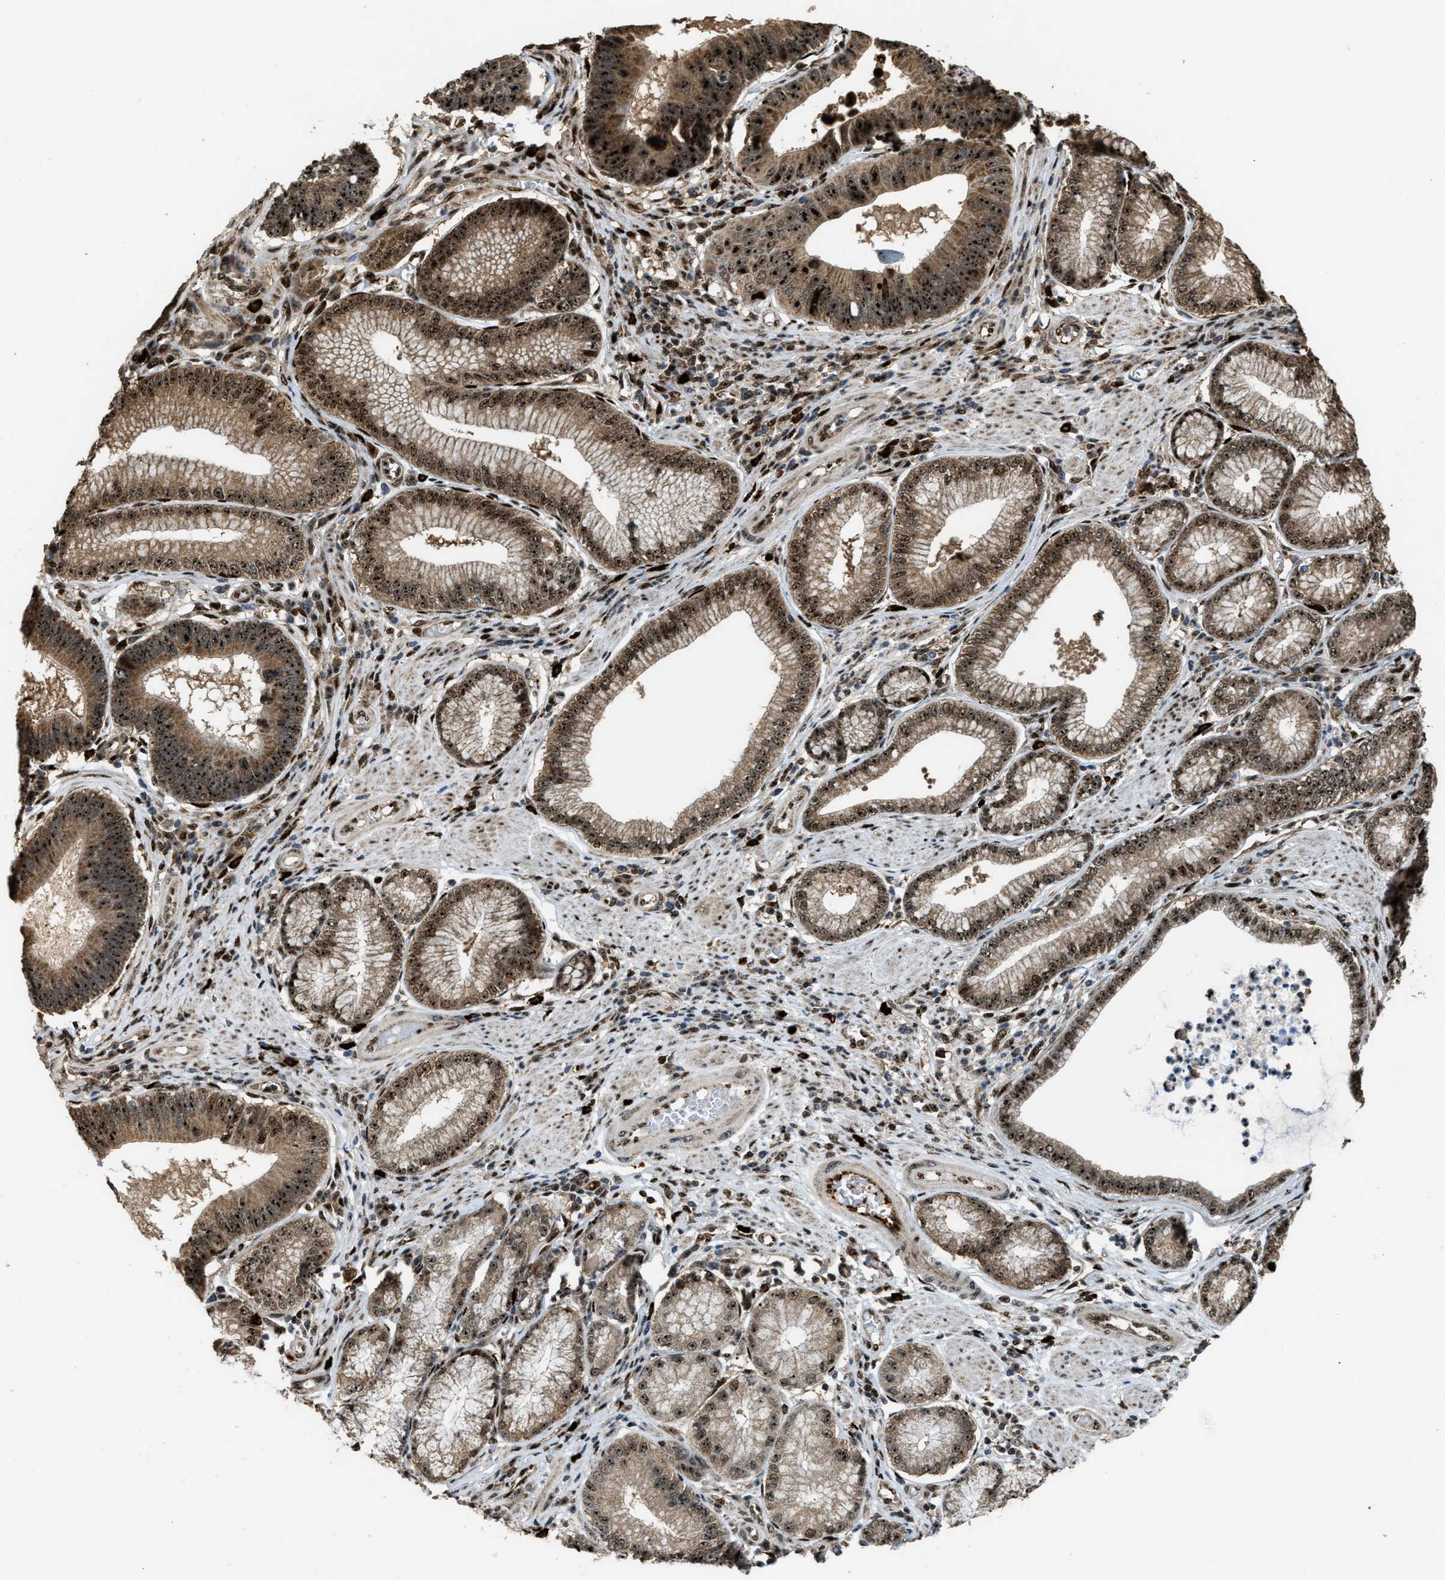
{"staining": {"intensity": "strong", "quantity": ">75%", "location": "cytoplasmic/membranous,nuclear"}, "tissue": "stomach cancer", "cell_type": "Tumor cells", "image_type": "cancer", "snomed": [{"axis": "morphology", "description": "Adenocarcinoma, NOS"}, {"axis": "topography", "description": "Stomach"}], "caption": "There is high levels of strong cytoplasmic/membranous and nuclear positivity in tumor cells of stomach cancer (adenocarcinoma), as demonstrated by immunohistochemical staining (brown color).", "gene": "ZNF687", "patient": {"sex": "male", "age": 59}}